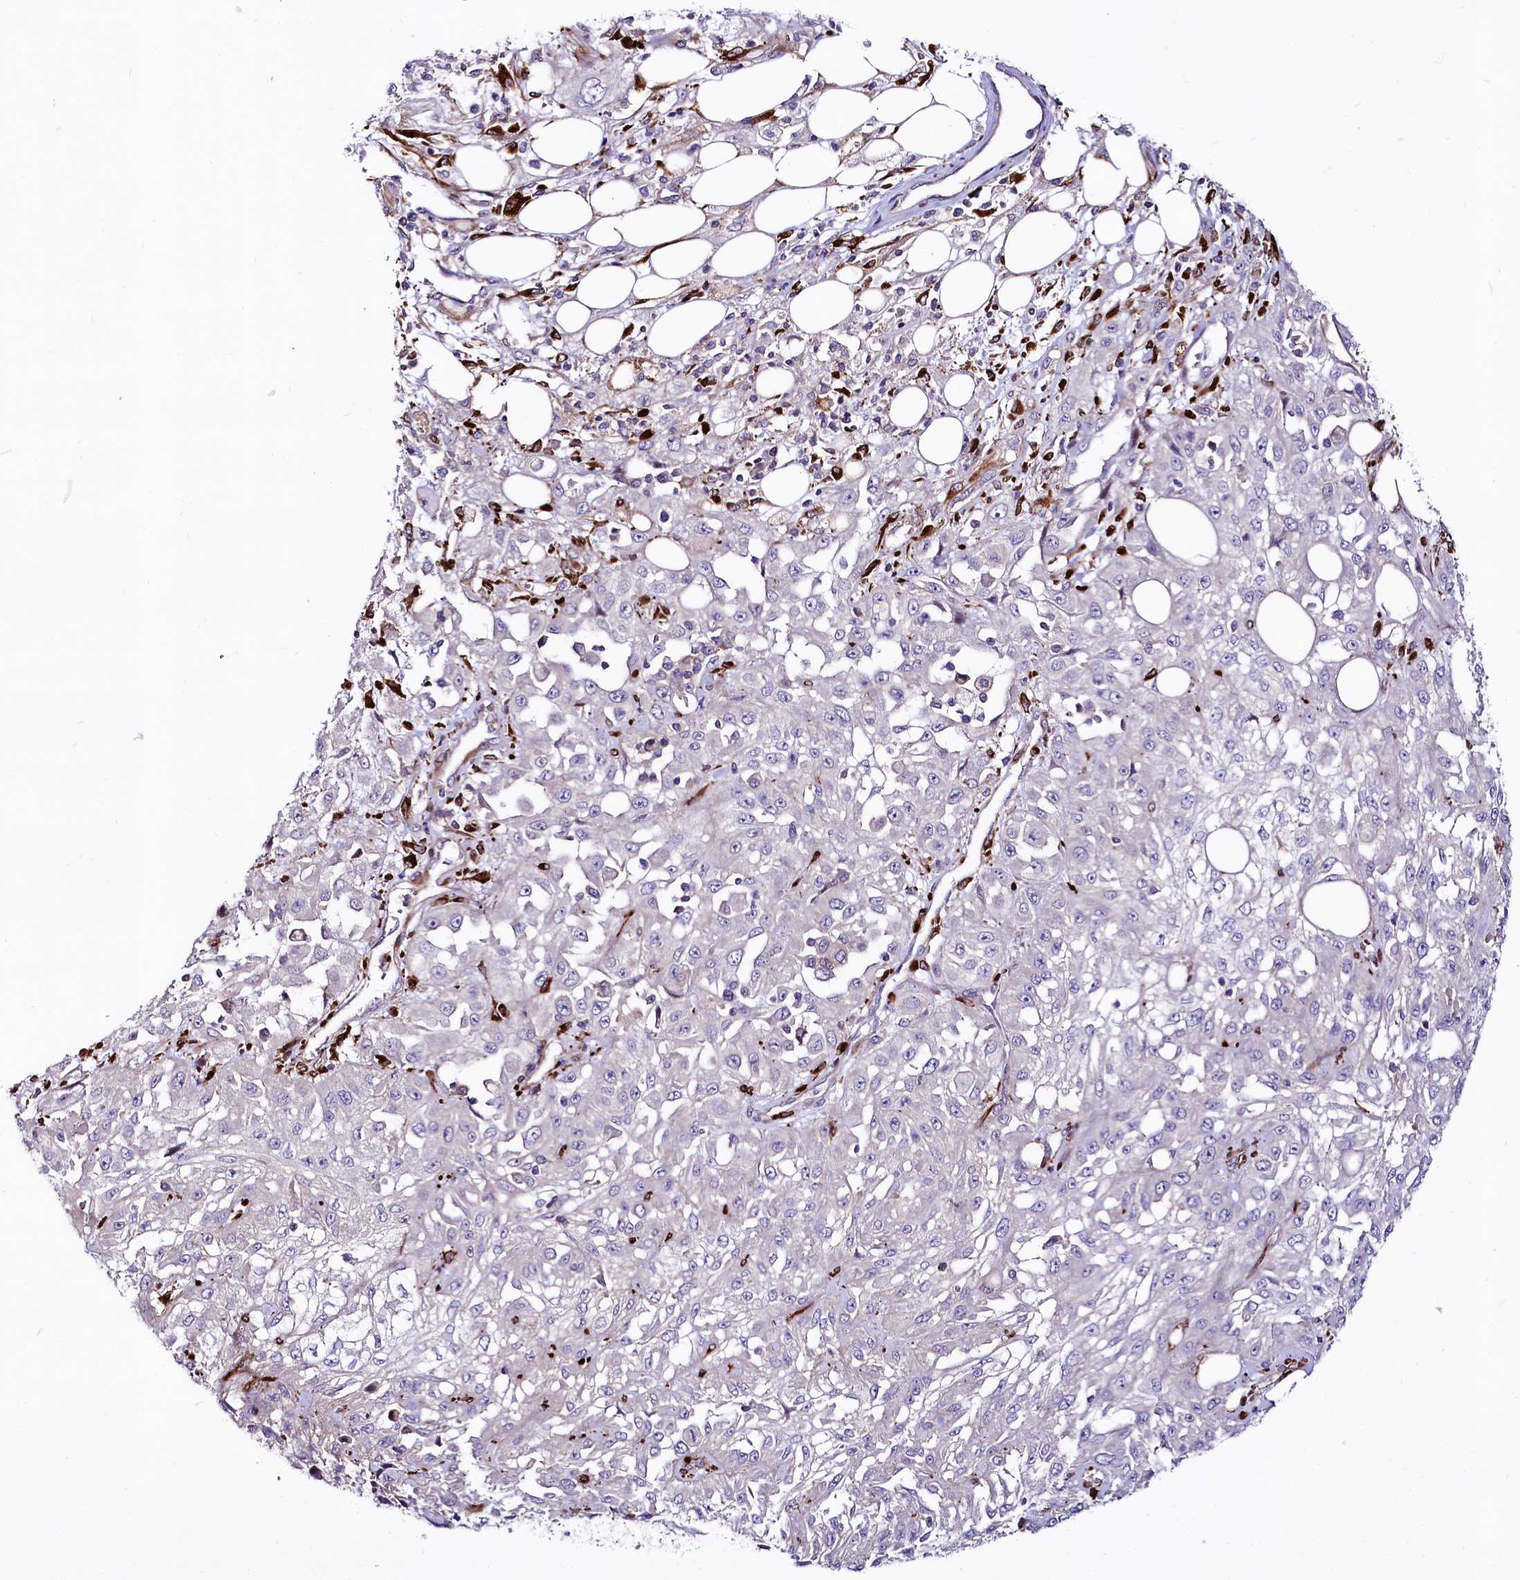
{"staining": {"intensity": "negative", "quantity": "none", "location": "none"}, "tissue": "skin cancer", "cell_type": "Tumor cells", "image_type": "cancer", "snomed": [{"axis": "morphology", "description": "Squamous cell carcinoma, NOS"}, {"axis": "morphology", "description": "Squamous cell carcinoma, metastatic, NOS"}, {"axis": "topography", "description": "Skin"}, {"axis": "topography", "description": "Lymph node"}], "caption": "A histopathology image of skin cancer stained for a protein shows no brown staining in tumor cells.", "gene": "FCHSD2", "patient": {"sex": "male", "age": 75}}